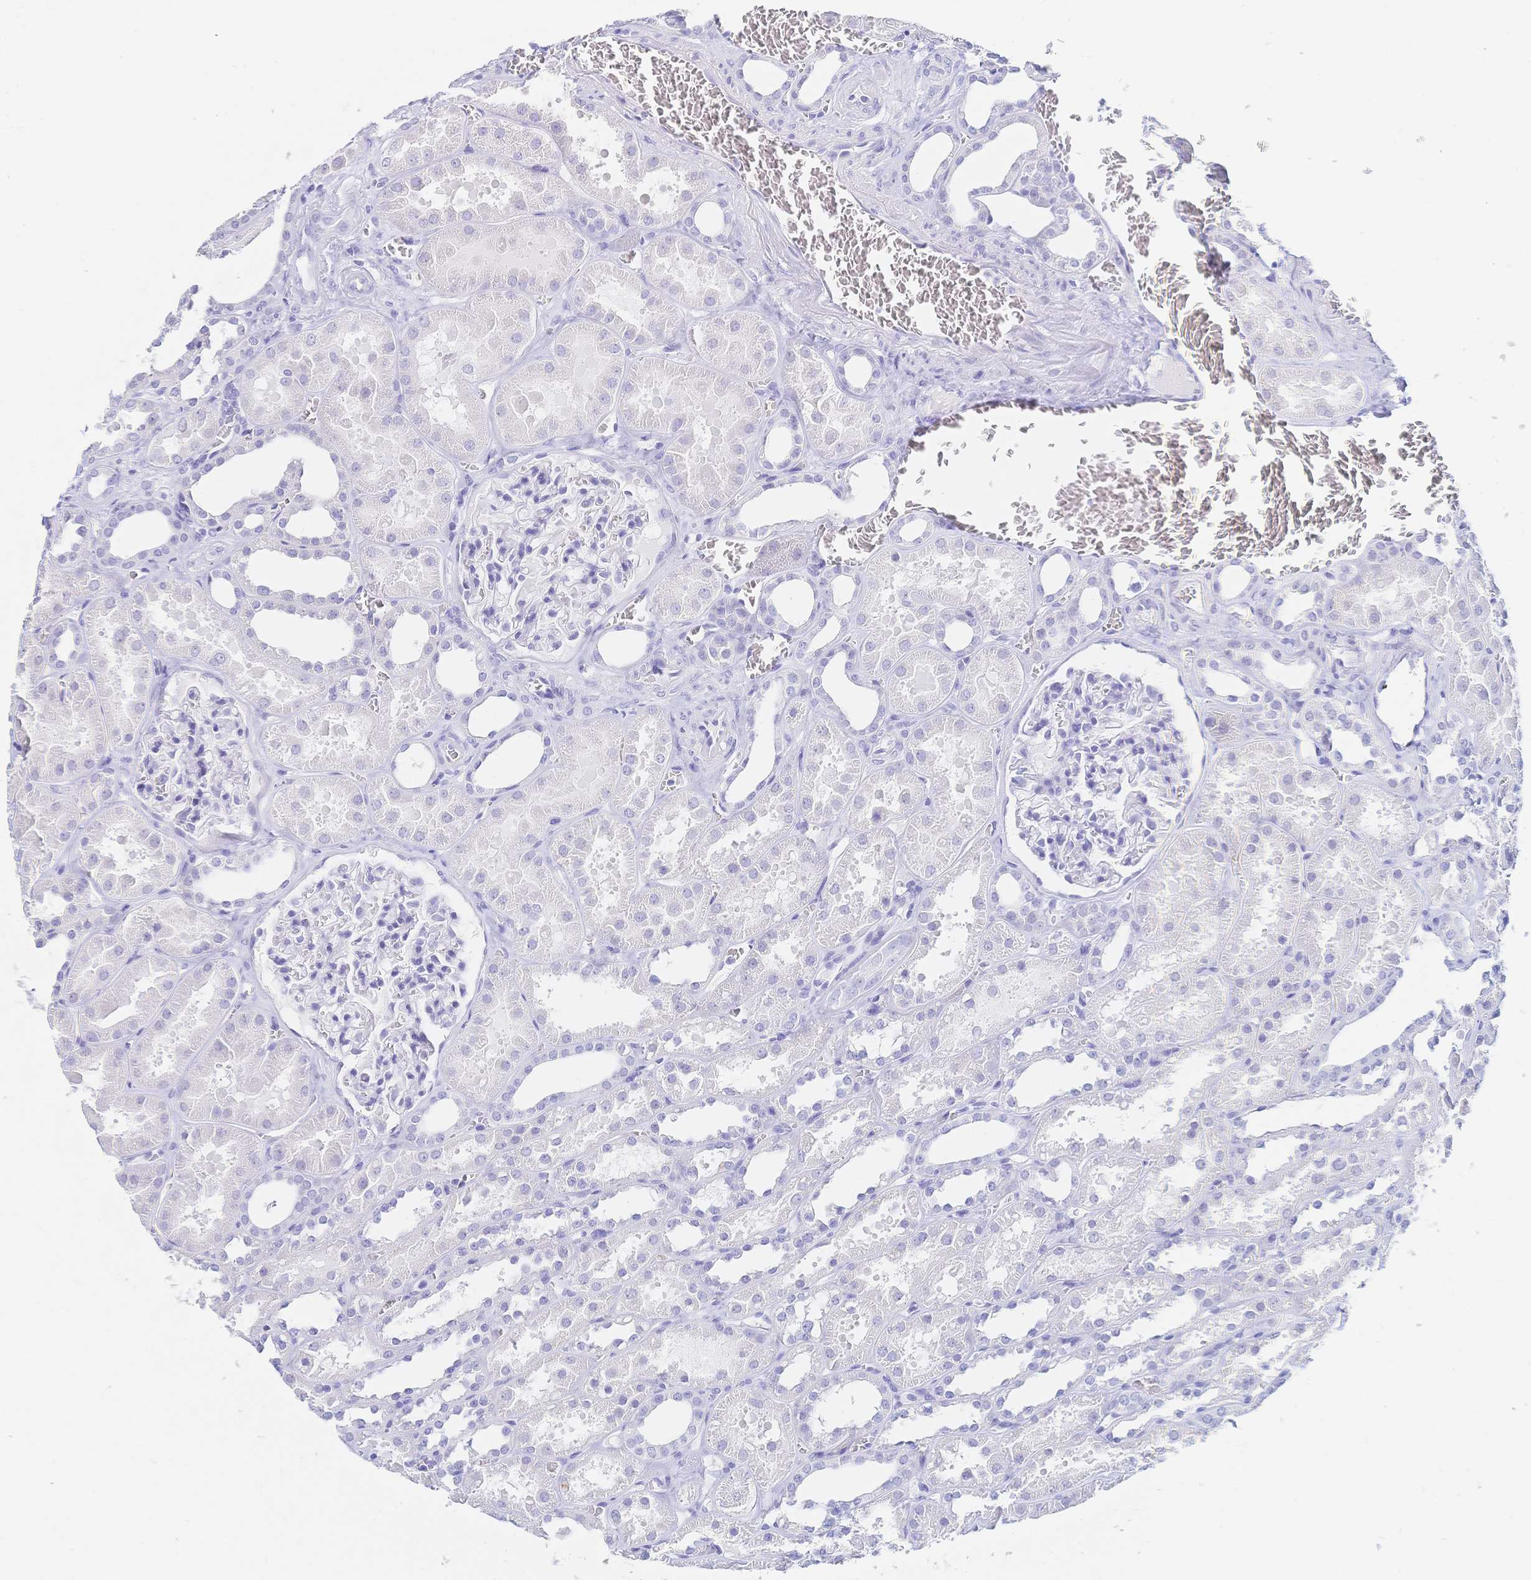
{"staining": {"intensity": "negative", "quantity": "none", "location": "none"}, "tissue": "kidney", "cell_type": "Cells in glomeruli", "image_type": "normal", "snomed": [{"axis": "morphology", "description": "Normal tissue, NOS"}, {"axis": "topography", "description": "Kidney"}], "caption": "Protein analysis of unremarkable kidney displays no significant positivity in cells in glomeruli. (DAB (3,3'-diaminobenzidine) immunohistochemistry (IHC), high magnification).", "gene": "MEP1B", "patient": {"sex": "female", "age": 41}}